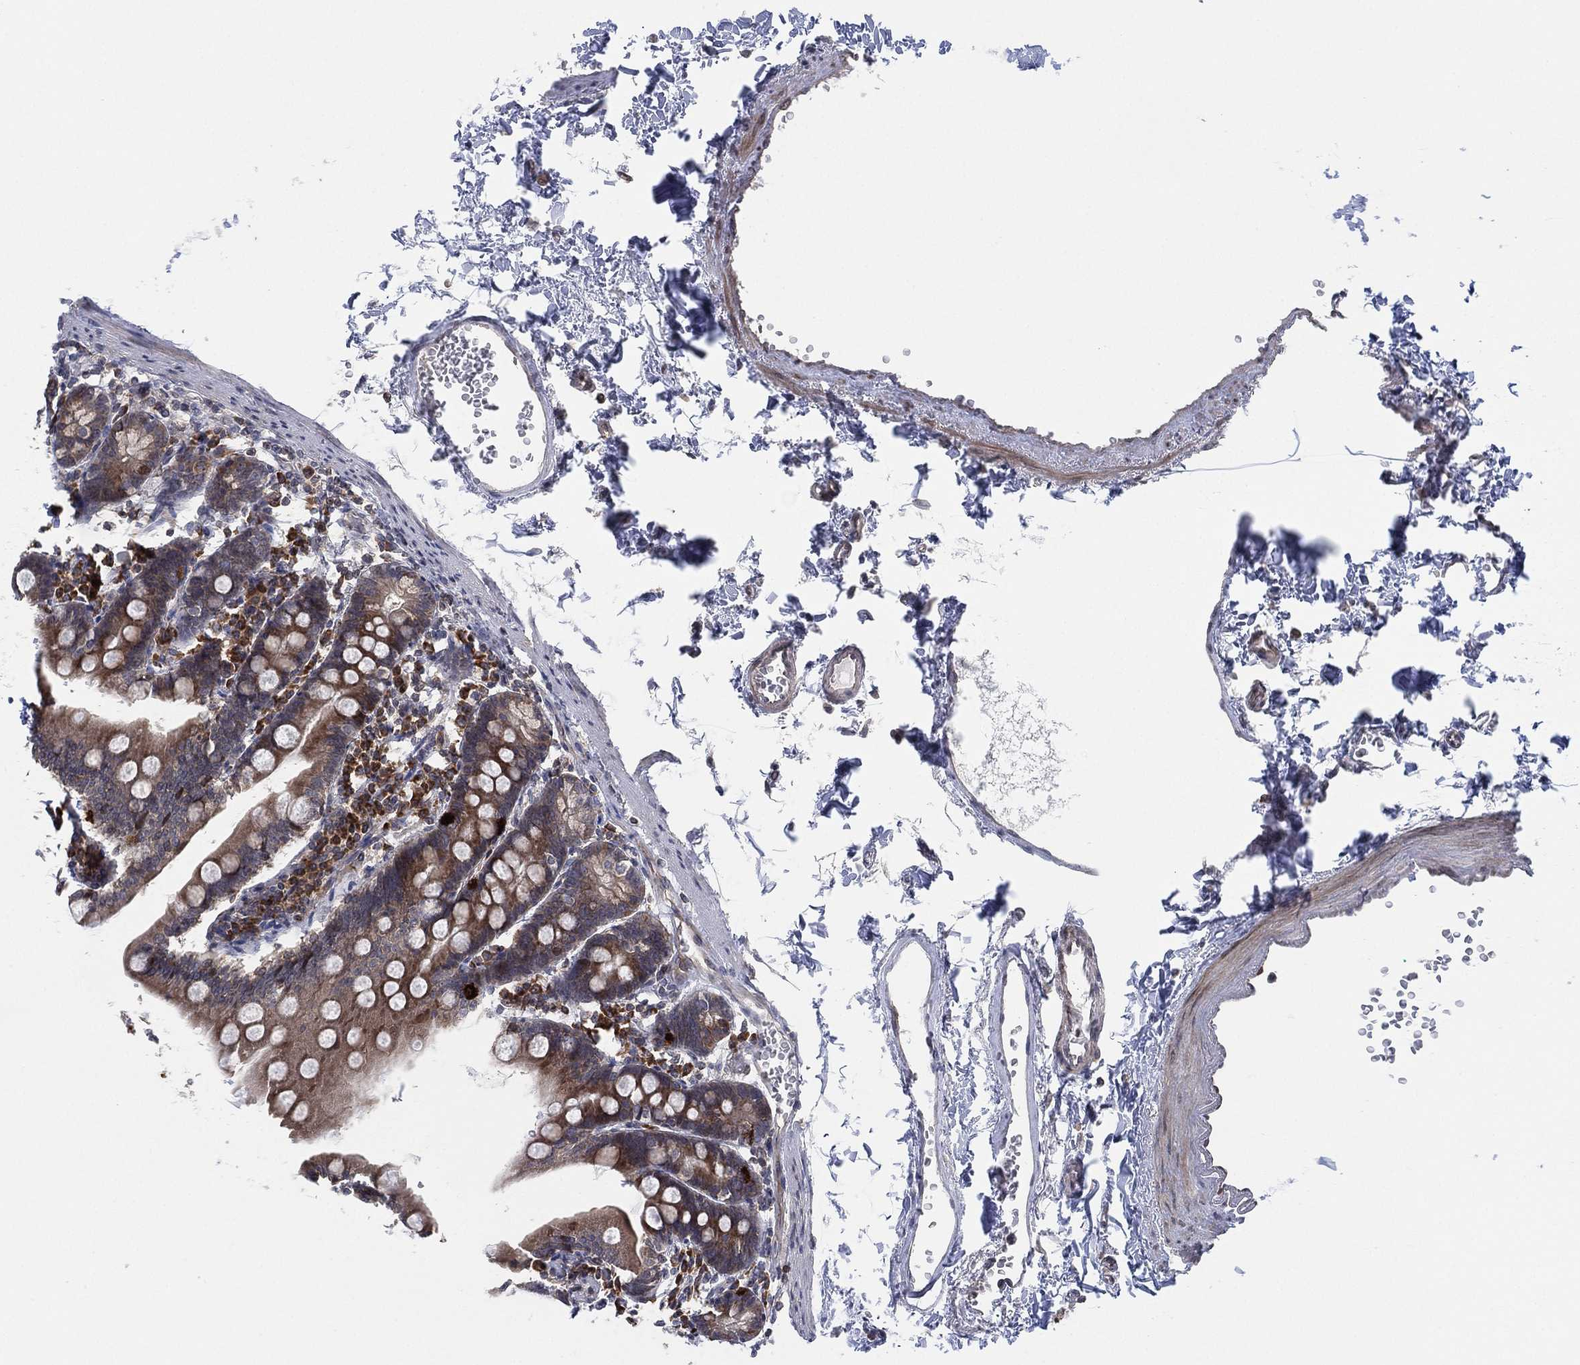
{"staining": {"intensity": "strong", "quantity": "25%-75%", "location": "cytoplasmic/membranous"}, "tissue": "duodenum", "cell_type": "Glandular cells", "image_type": "normal", "snomed": [{"axis": "morphology", "description": "Normal tissue, NOS"}, {"axis": "topography", "description": "Duodenum"}], "caption": "IHC staining of unremarkable duodenum, which displays high levels of strong cytoplasmic/membranous expression in approximately 25%-75% of glandular cells indicating strong cytoplasmic/membranous protein expression. The staining was performed using DAB (3,3'-diaminobenzidine) (brown) for protein detection and nuclei were counterstained in hematoxylin (blue).", "gene": "TMCO1", "patient": {"sex": "female", "age": 67}}